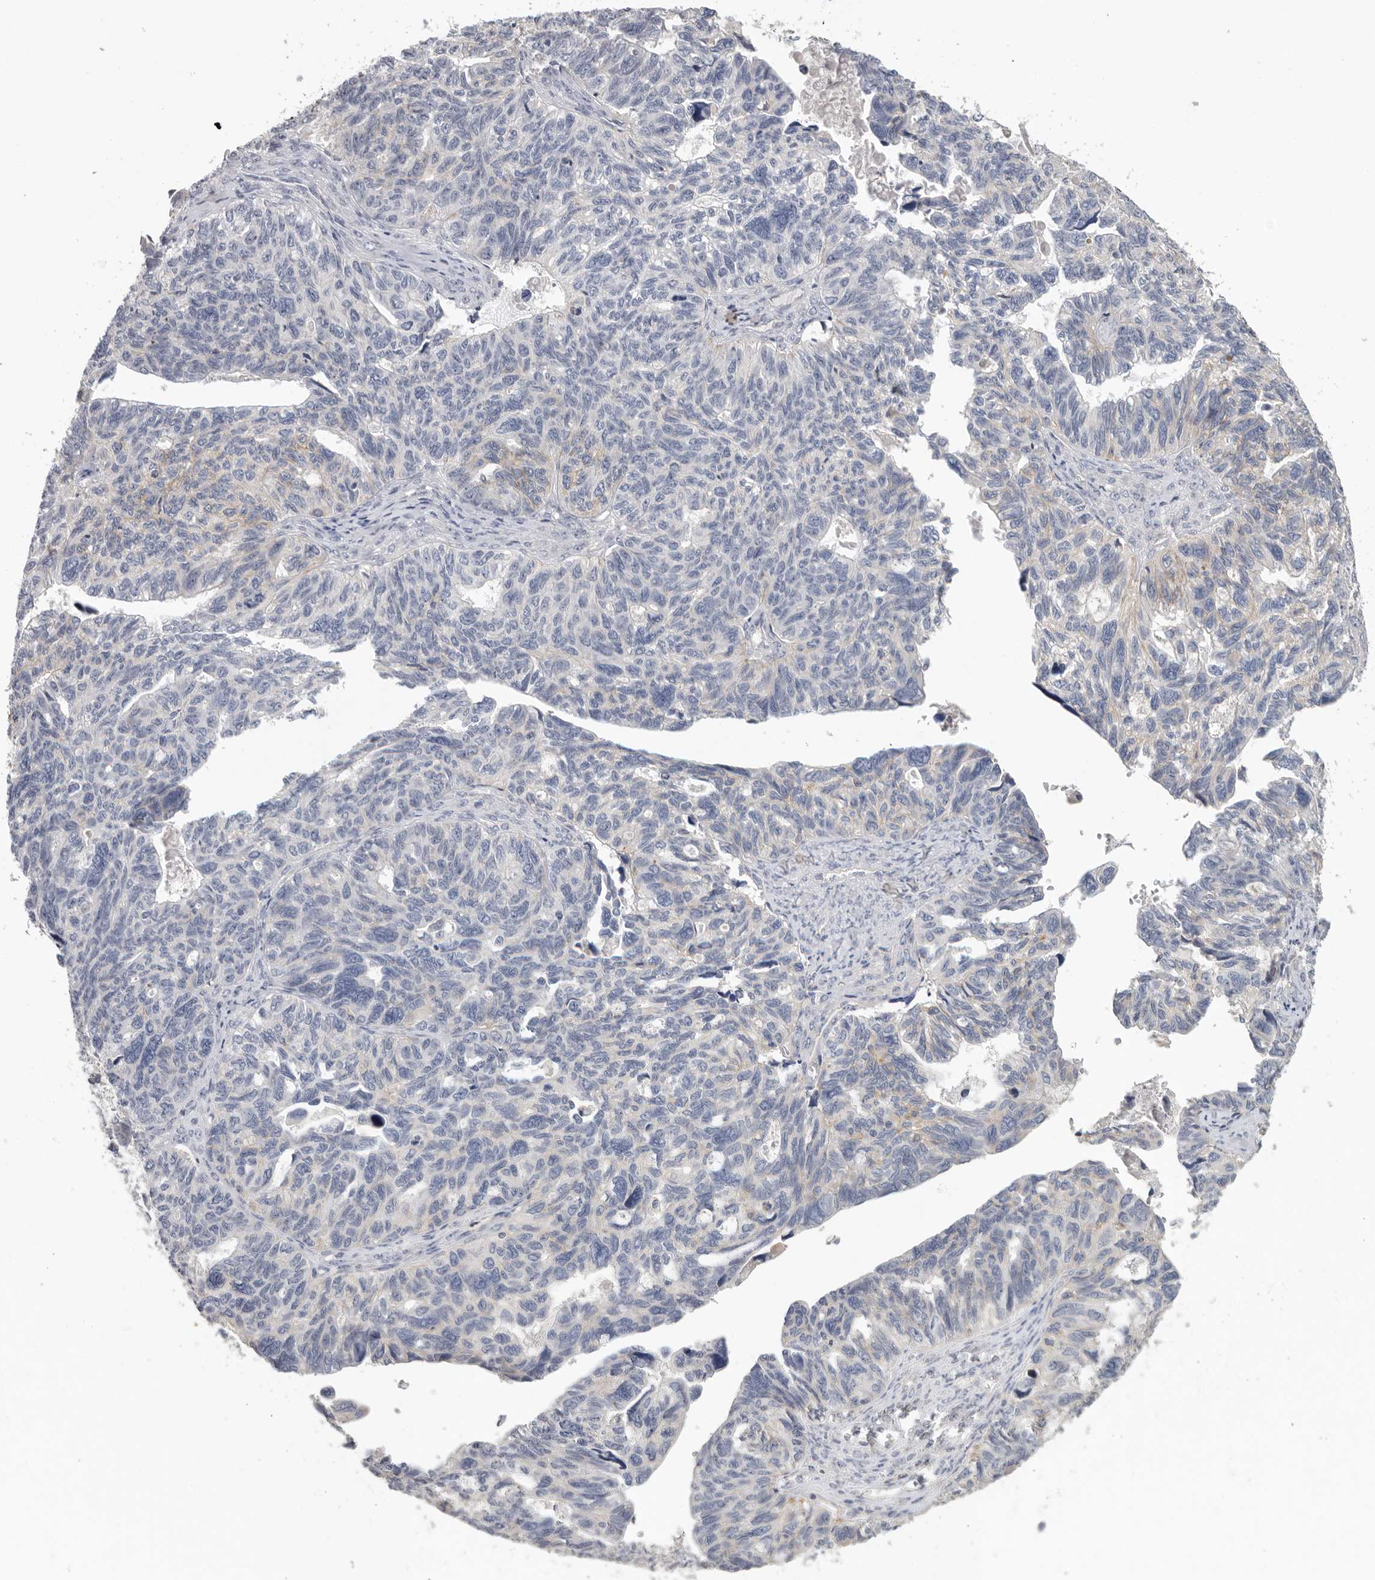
{"staining": {"intensity": "weak", "quantity": "<25%", "location": "cytoplasmic/membranous"}, "tissue": "ovarian cancer", "cell_type": "Tumor cells", "image_type": "cancer", "snomed": [{"axis": "morphology", "description": "Cystadenocarcinoma, serous, NOS"}, {"axis": "topography", "description": "Ovary"}], "caption": "This is a photomicrograph of IHC staining of ovarian cancer, which shows no positivity in tumor cells.", "gene": "WDTC1", "patient": {"sex": "female", "age": 79}}